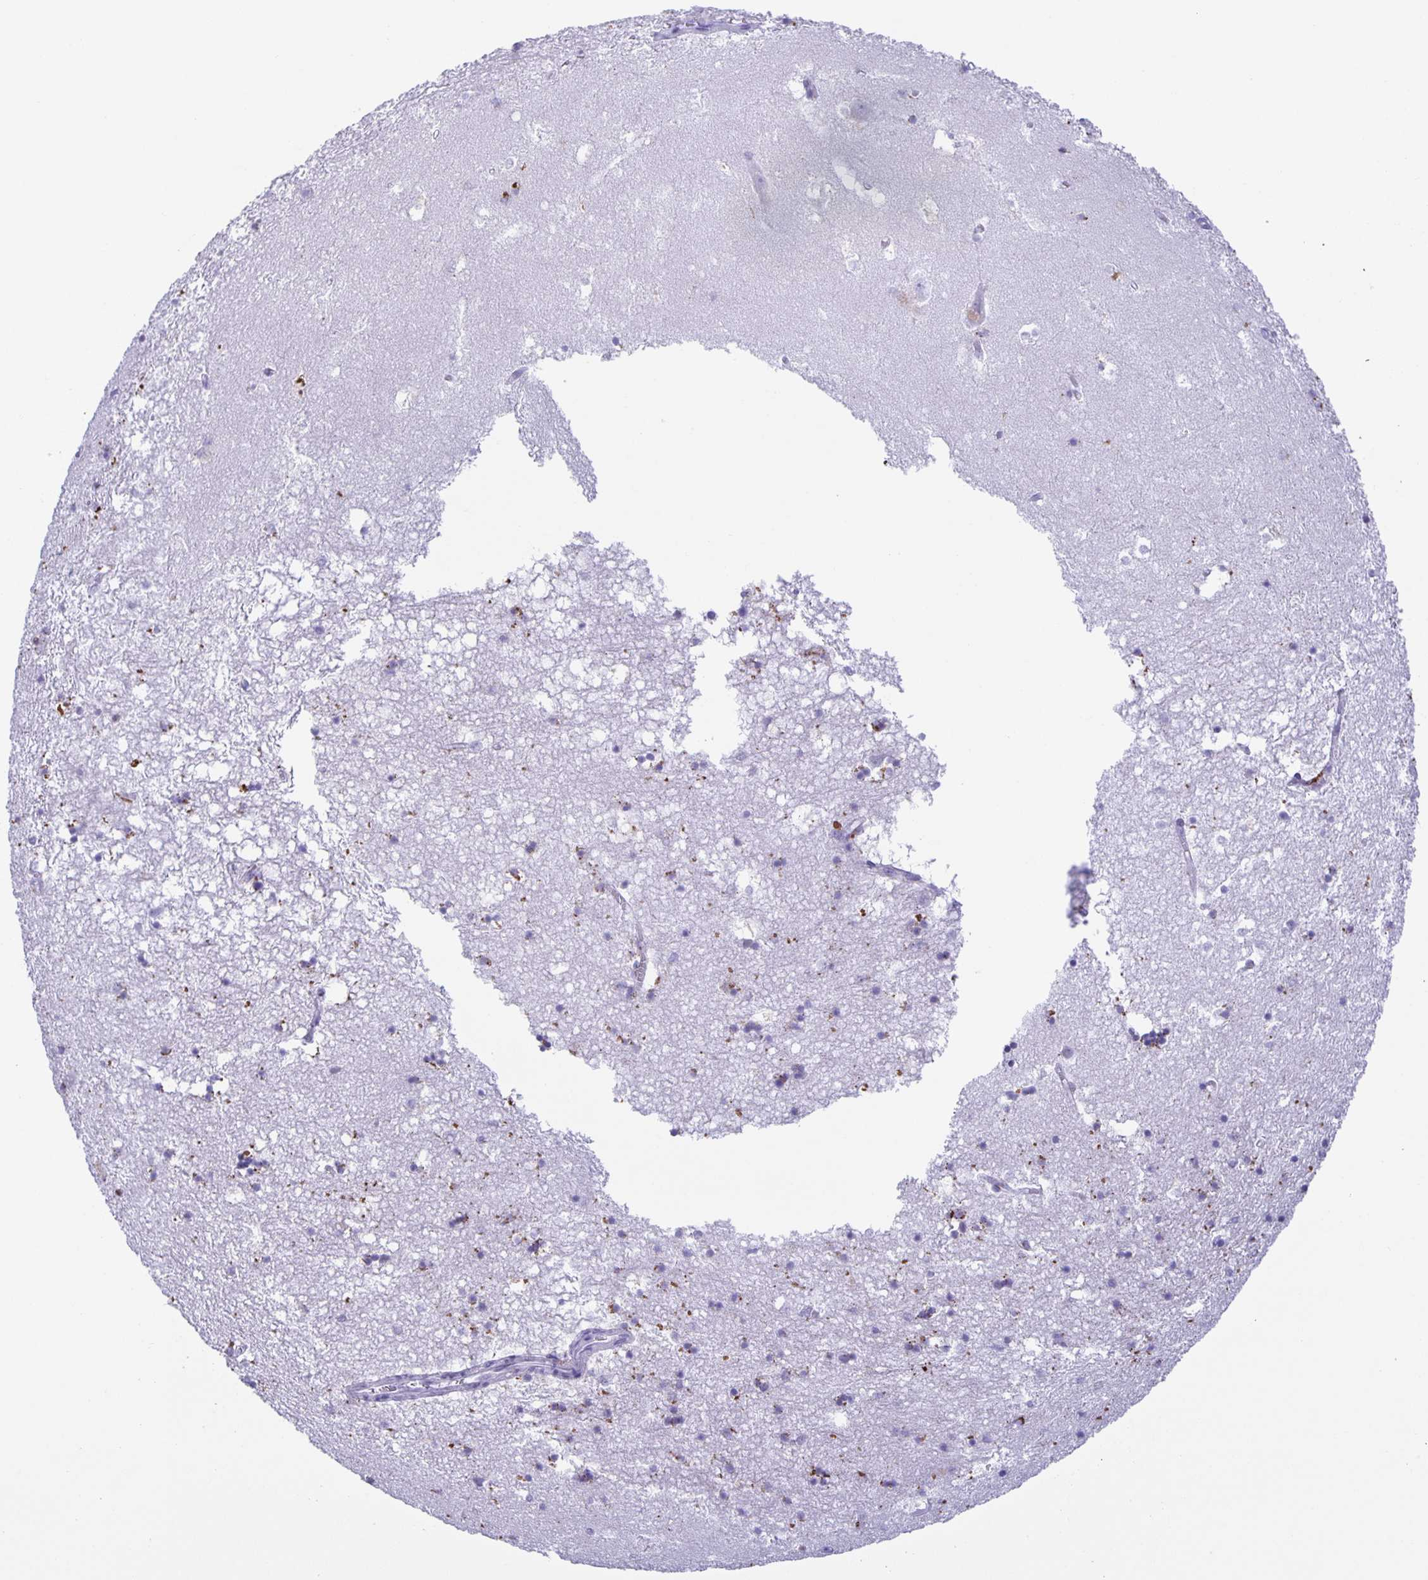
{"staining": {"intensity": "negative", "quantity": "none", "location": "none"}, "tissue": "hippocampus", "cell_type": "Glial cells", "image_type": "normal", "snomed": [{"axis": "morphology", "description": "Normal tissue, NOS"}, {"axis": "topography", "description": "Hippocampus"}], "caption": "IHC of unremarkable hippocampus demonstrates no staining in glial cells.", "gene": "LIPA", "patient": {"sex": "male", "age": 58}}